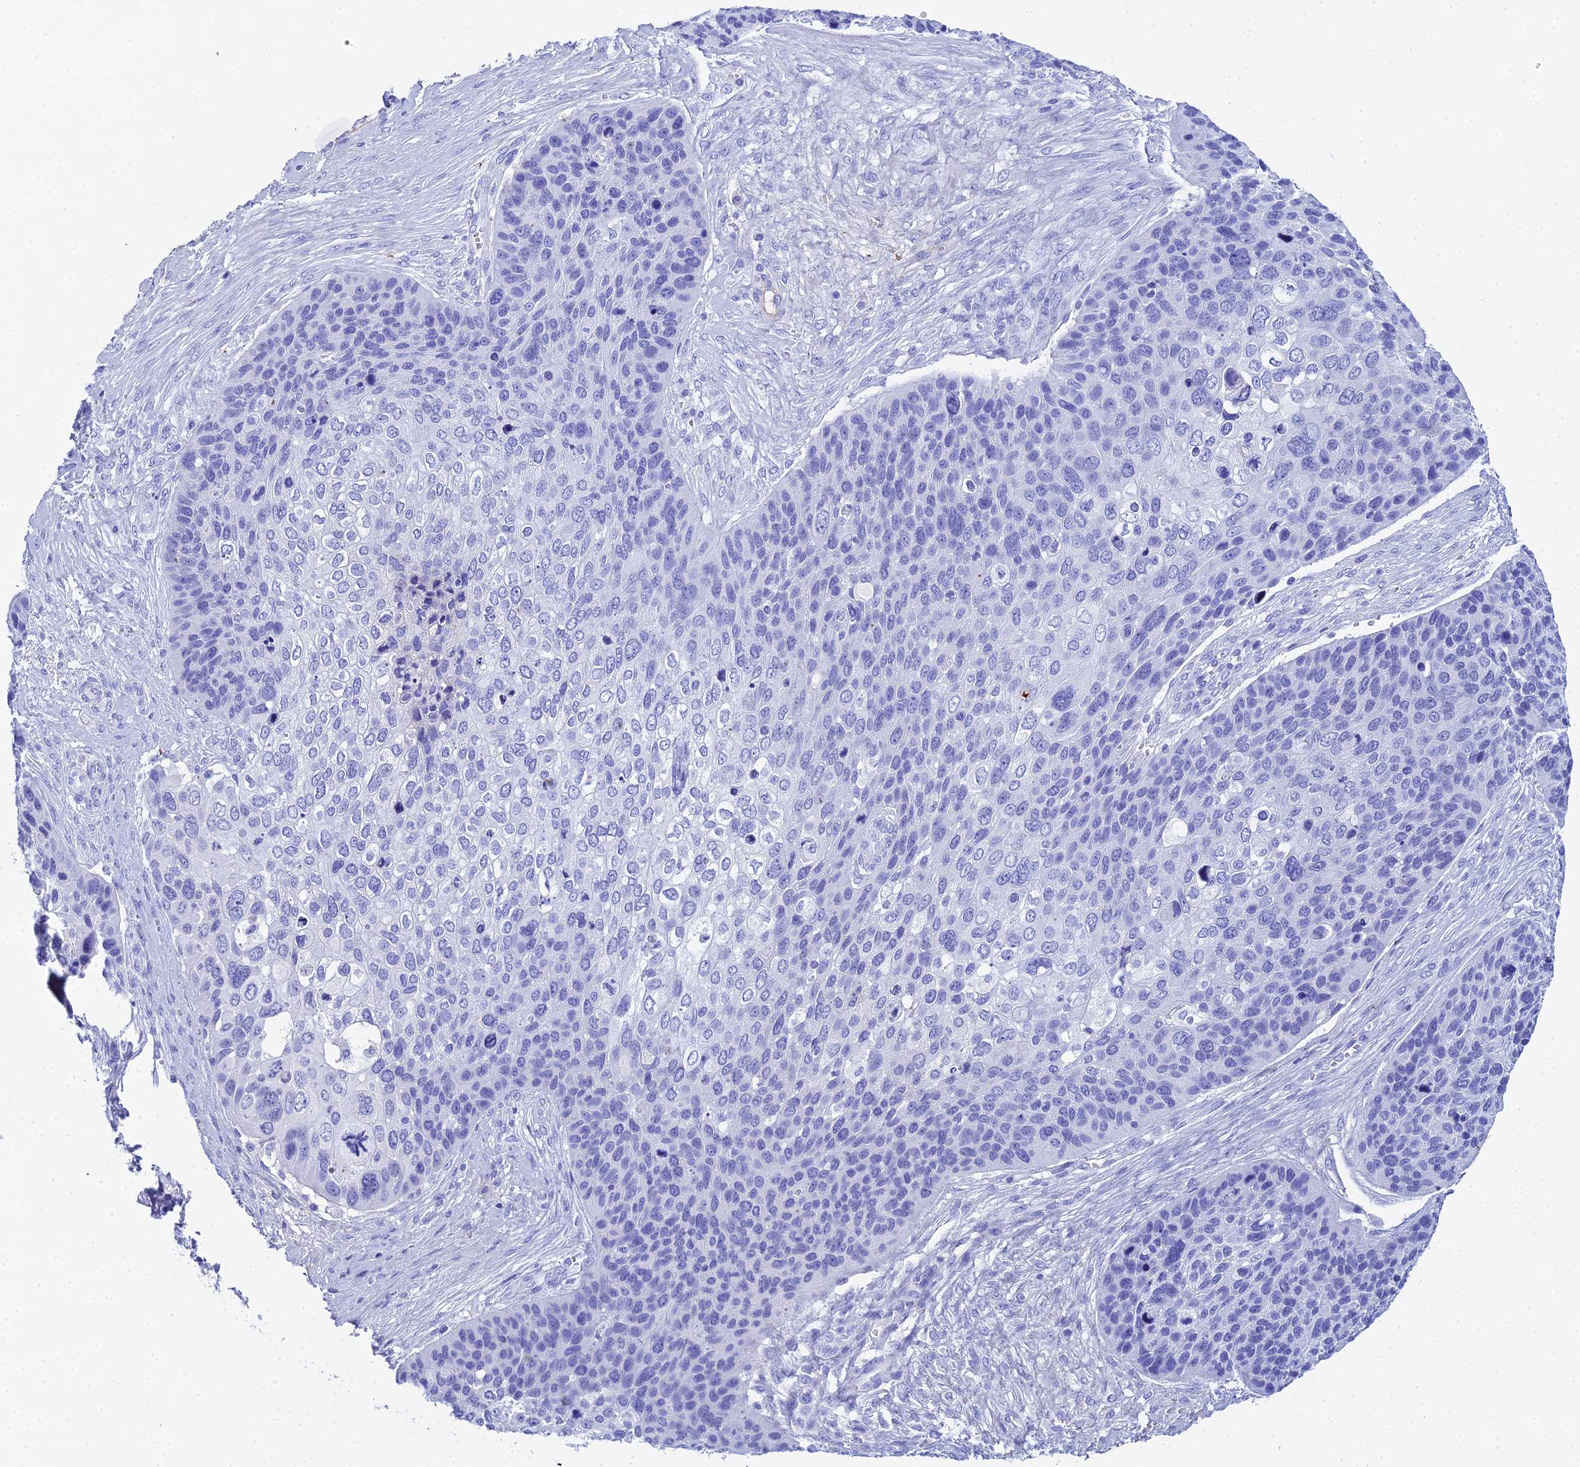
{"staining": {"intensity": "negative", "quantity": "none", "location": "none"}, "tissue": "skin cancer", "cell_type": "Tumor cells", "image_type": "cancer", "snomed": [{"axis": "morphology", "description": "Basal cell carcinoma"}, {"axis": "topography", "description": "Skin"}], "caption": "Tumor cells show no significant expression in basal cell carcinoma (skin).", "gene": "CELA3A", "patient": {"sex": "female", "age": 74}}